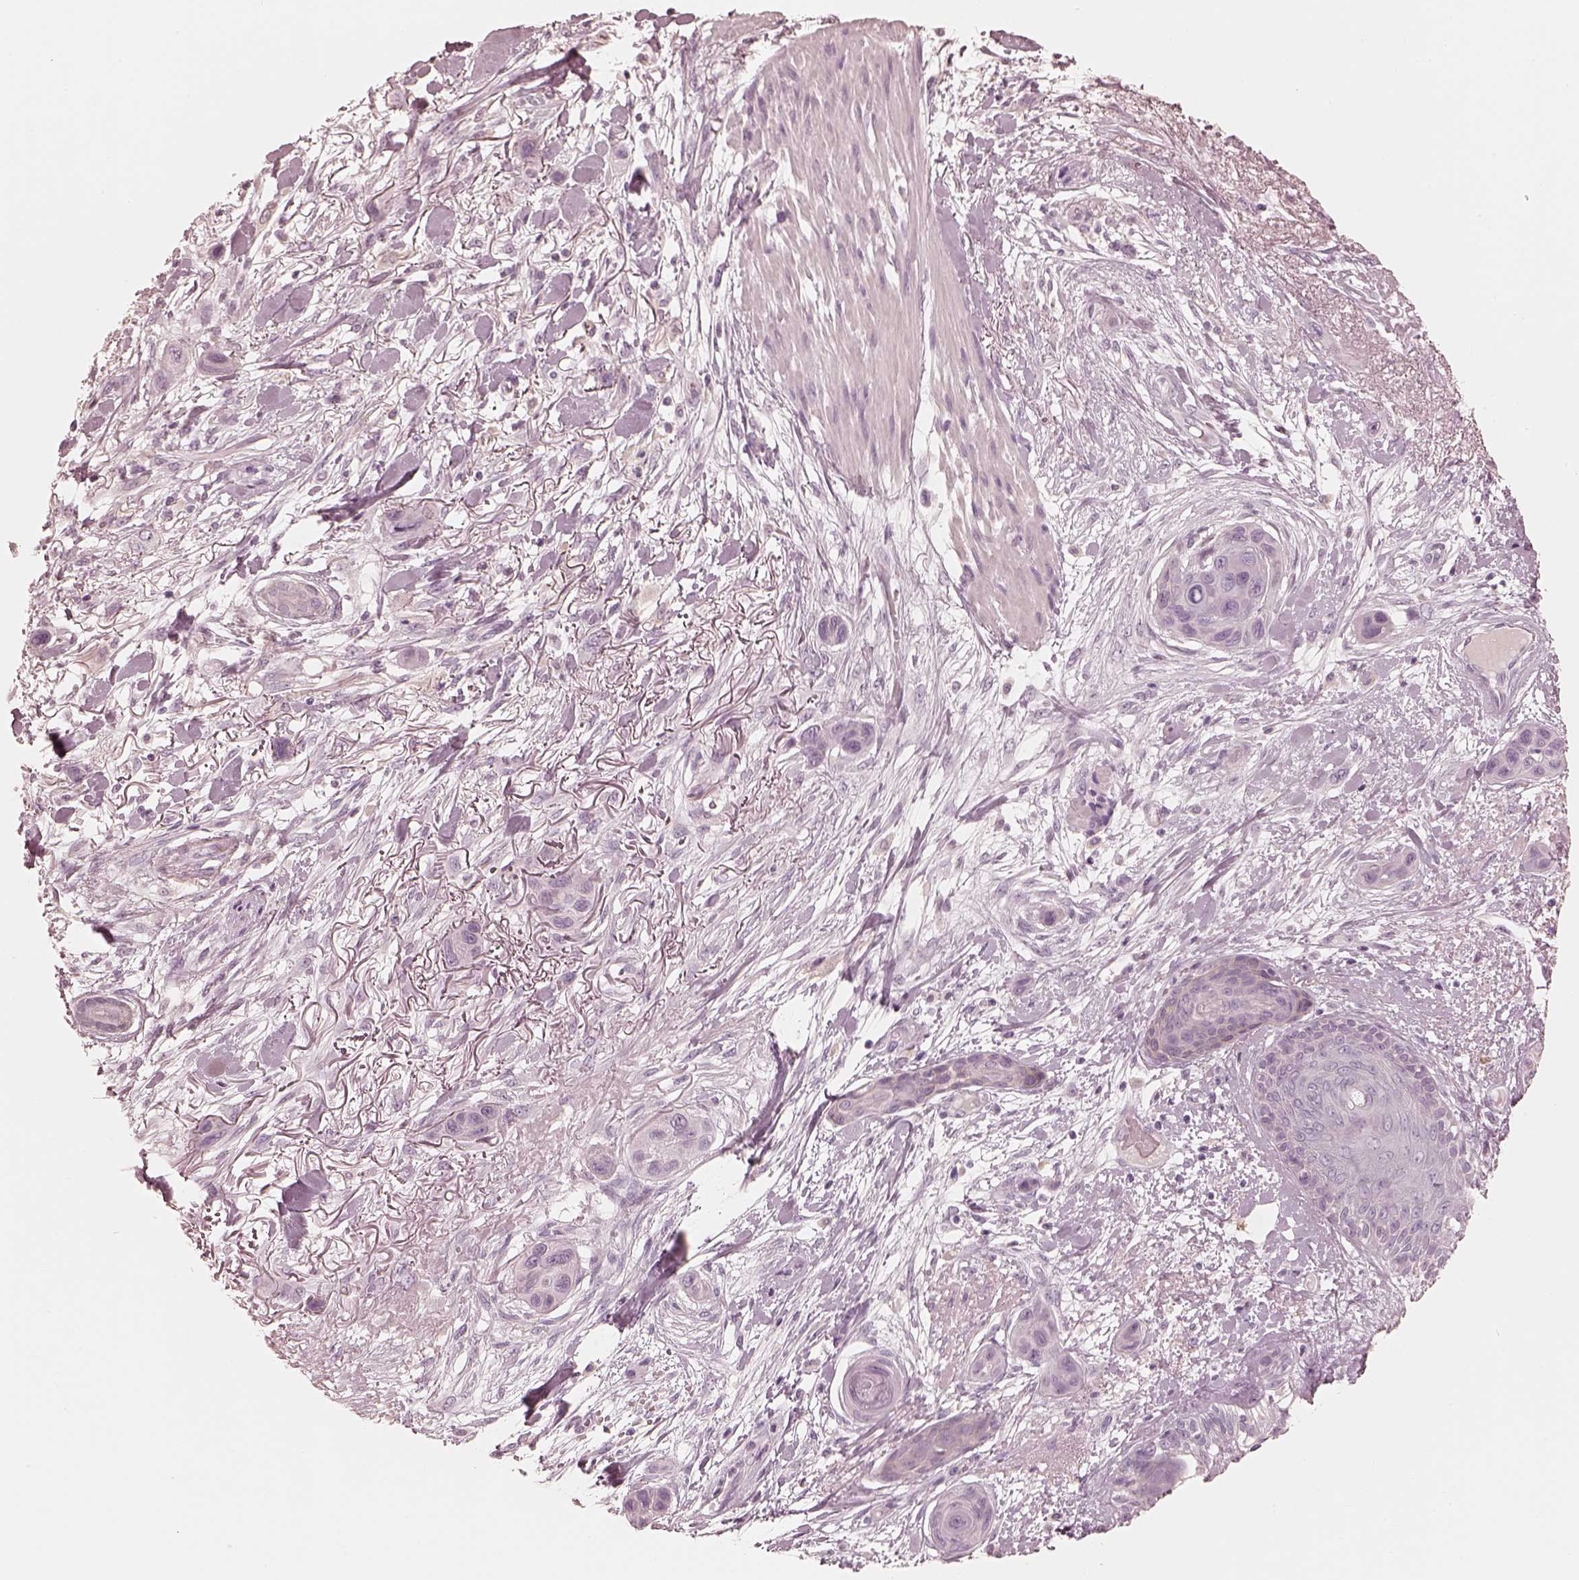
{"staining": {"intensity": "negative", "quantity": "none", "location": "none"}, "tissue": "skin cancer", "cell_type": "Tumor cells", "image_type": "cancer", "snomed": [{"axis": "morphology", "description": "Squamous cell carcinoma, NOS"}, {"axis": "topography", "description": "Skin"}], "caption": "The immunohistochemistry micrograph has no significant expression in tumor cells of squamous cell carcinoma (skin) tissue.", "gene": "CALR3", "patient": {"sex": "male", "age": 79}}